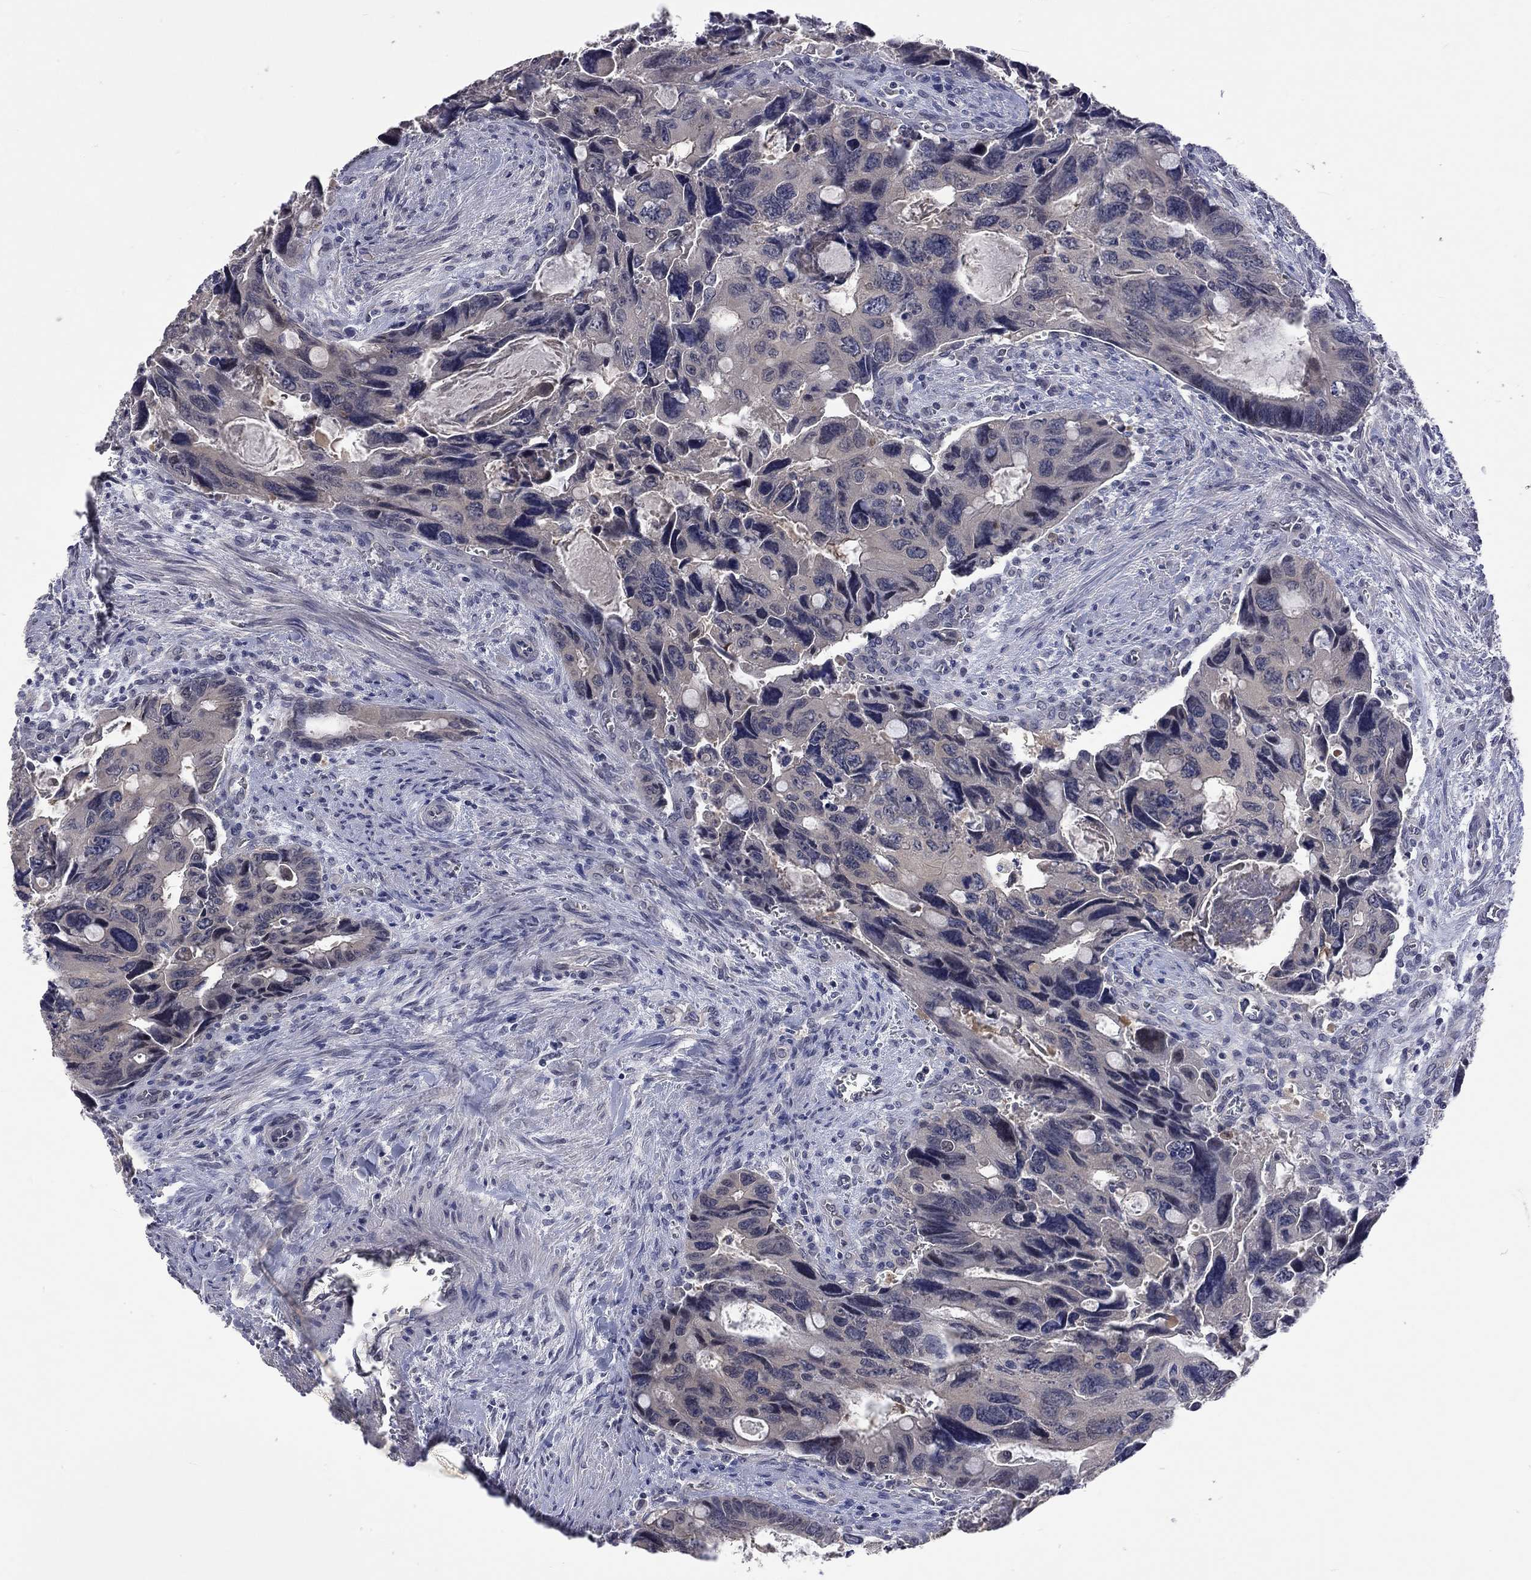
{"staining": {"intensity": "negative", "quantity": "none", "location": "none"}, "tissue": "colorectal cancer", "cell_type": "Tumor cells", "image_type": "cancer", "snomed": [{"axis": "morphology", "description": "Adenocarcinoma, NOS"}, {"axis": "topography", "description": "Rectum"}], "caption": "Immunohistochemistry (IHC) histopathology image of human adenocarcinoma (colorectal) stained for a protein (brown), which exhibits no staining in tumor cells. (DAB immunohistochemistry (IHC), high magnification).", "gene": "FABP12", "patient": {"sex": "male", "age": 62}}